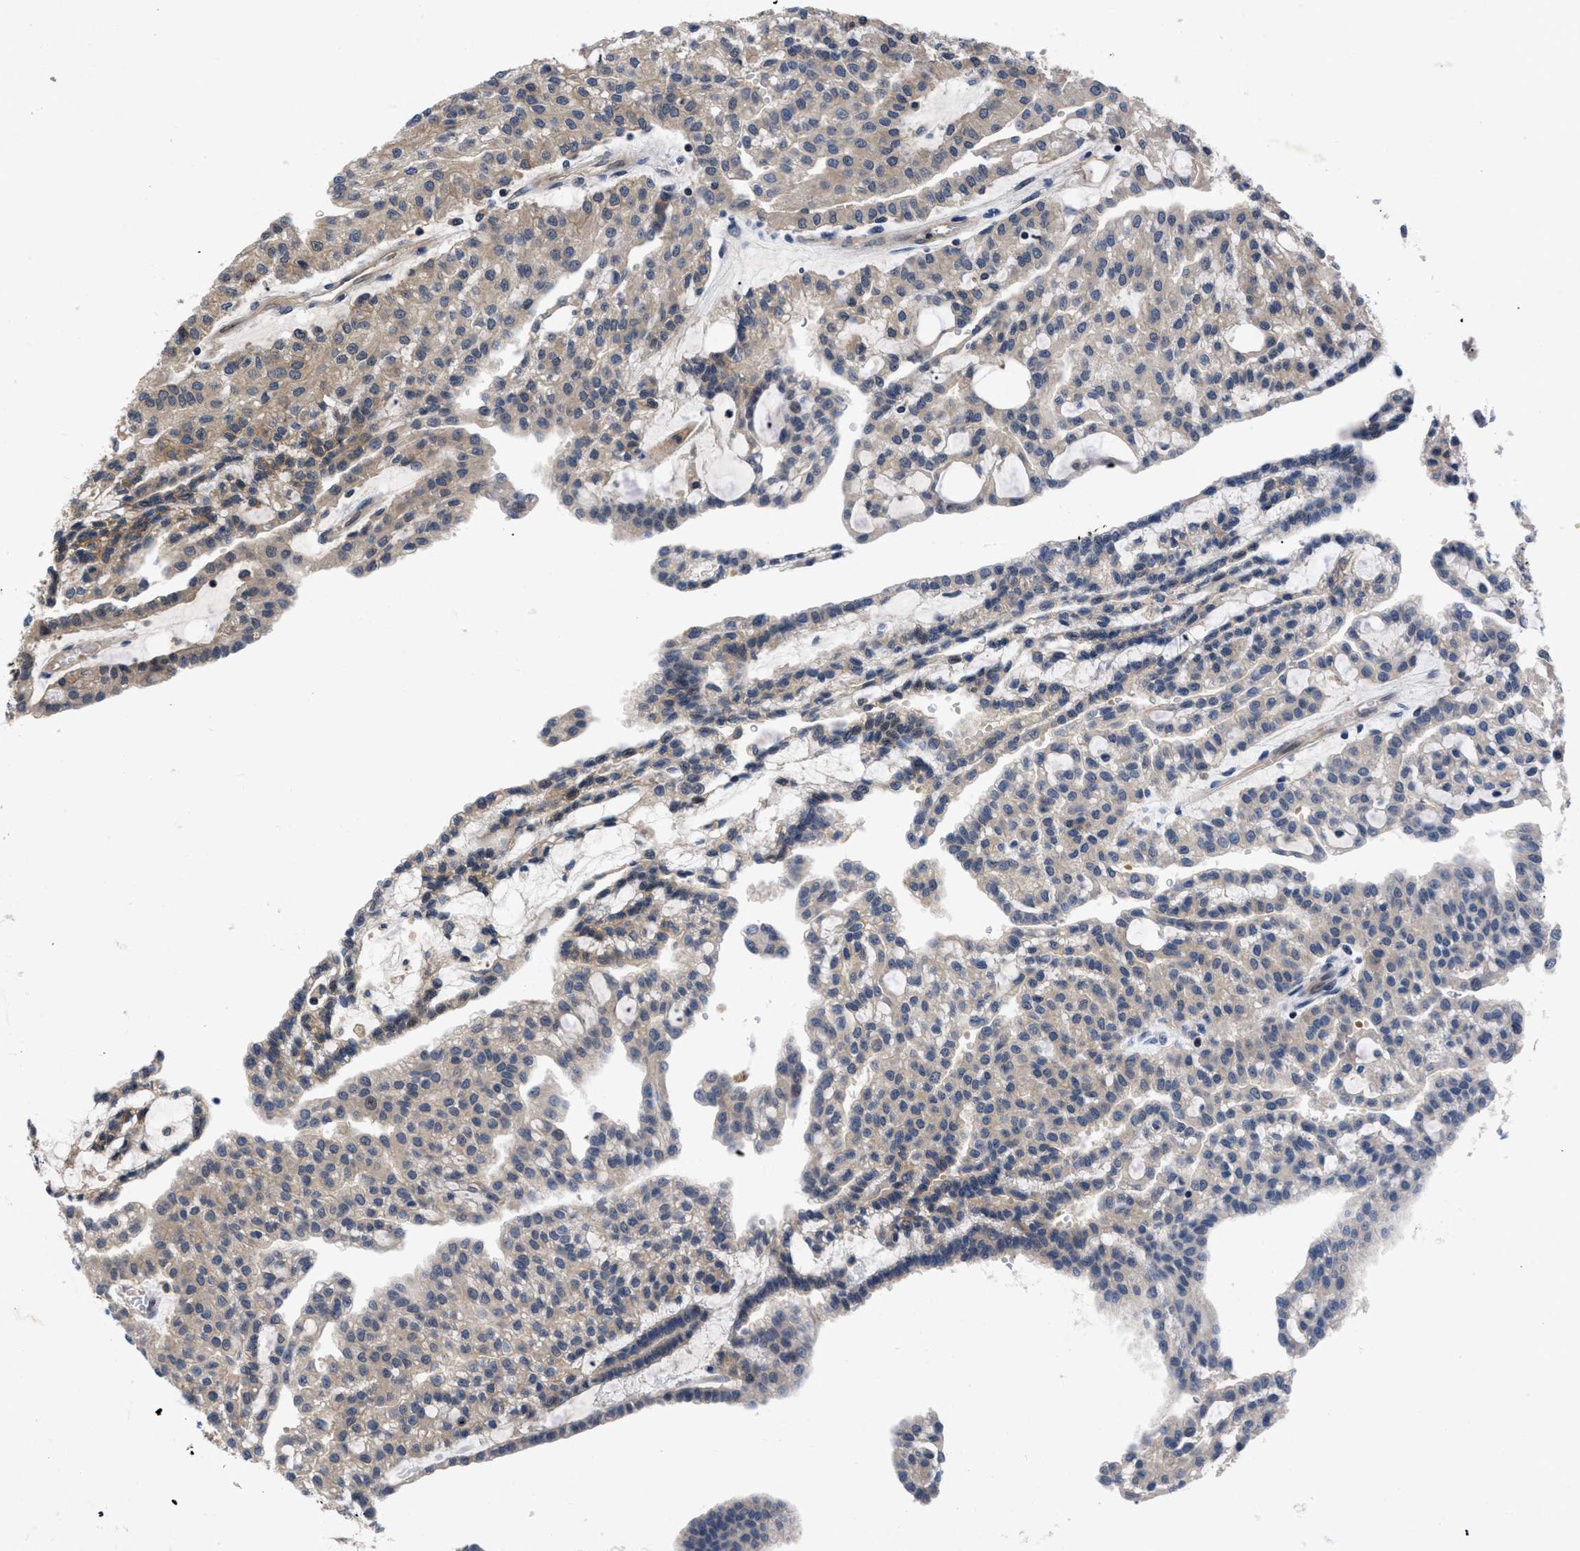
{"staining": {"intensity": "weak", "quantity": "25%-75%", "location": "cytoplasmic/membranous"}, "tissue": "renal cancer", "cell_type": "Tumor cells", "image_type": "cancer", "snomed": [{"axis": "morphology", "description": "Adenocarcinoma, NOS"}, {"axis": "topography", "description": "Kidney"}], "caption": "This is a micrograph of immunohistochemistry (IHC) staining of renal cancer, which shows weak expression in the cytoplasmic/membranous of tumor cells.", "gene": "FAM200A", "patient": {"sex": "male", "age": 63}}